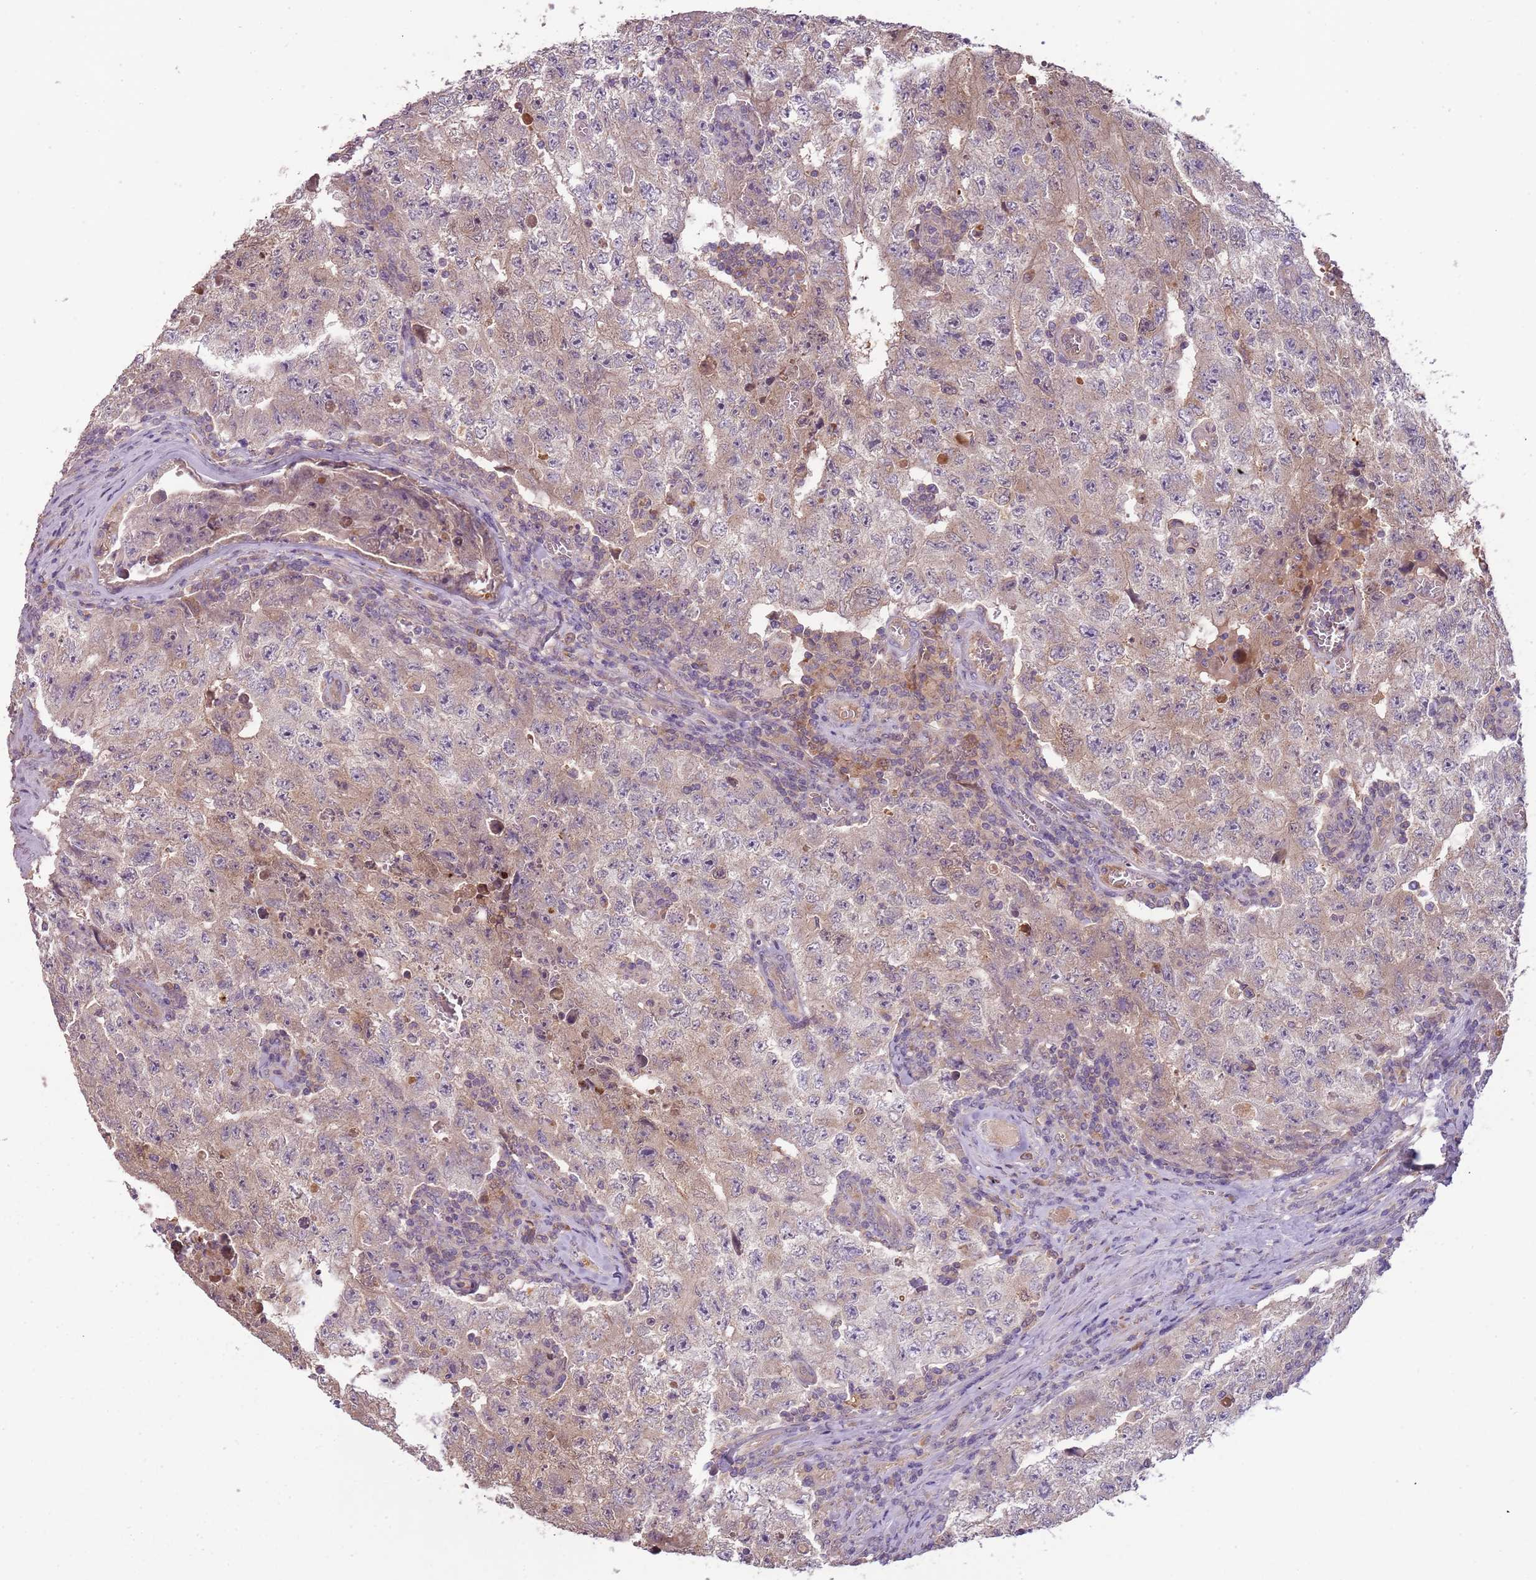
{"staining": {"intensity": "moderate", "quantity": ">75%", "location": "cytoplasmic/membranous"}, "tissue": "testis cancer", "cell_type": "Tumor cells", "image_type": "cancer", "snomed": [{"axis": "morphology", "description": "Carcinoma, Embryonal, NOS"}, {"axis": "topography", "description": "Testis"}], "caption": "There is medium levels of moderate cytoplasmic/membranous staining in tumor cells of testis cancer (embryonal carcinoma), as demonstrated by immunohistochemical staining (brown color).", "gene": "FECH", "patient": {"sex": "male", "age": 17}}